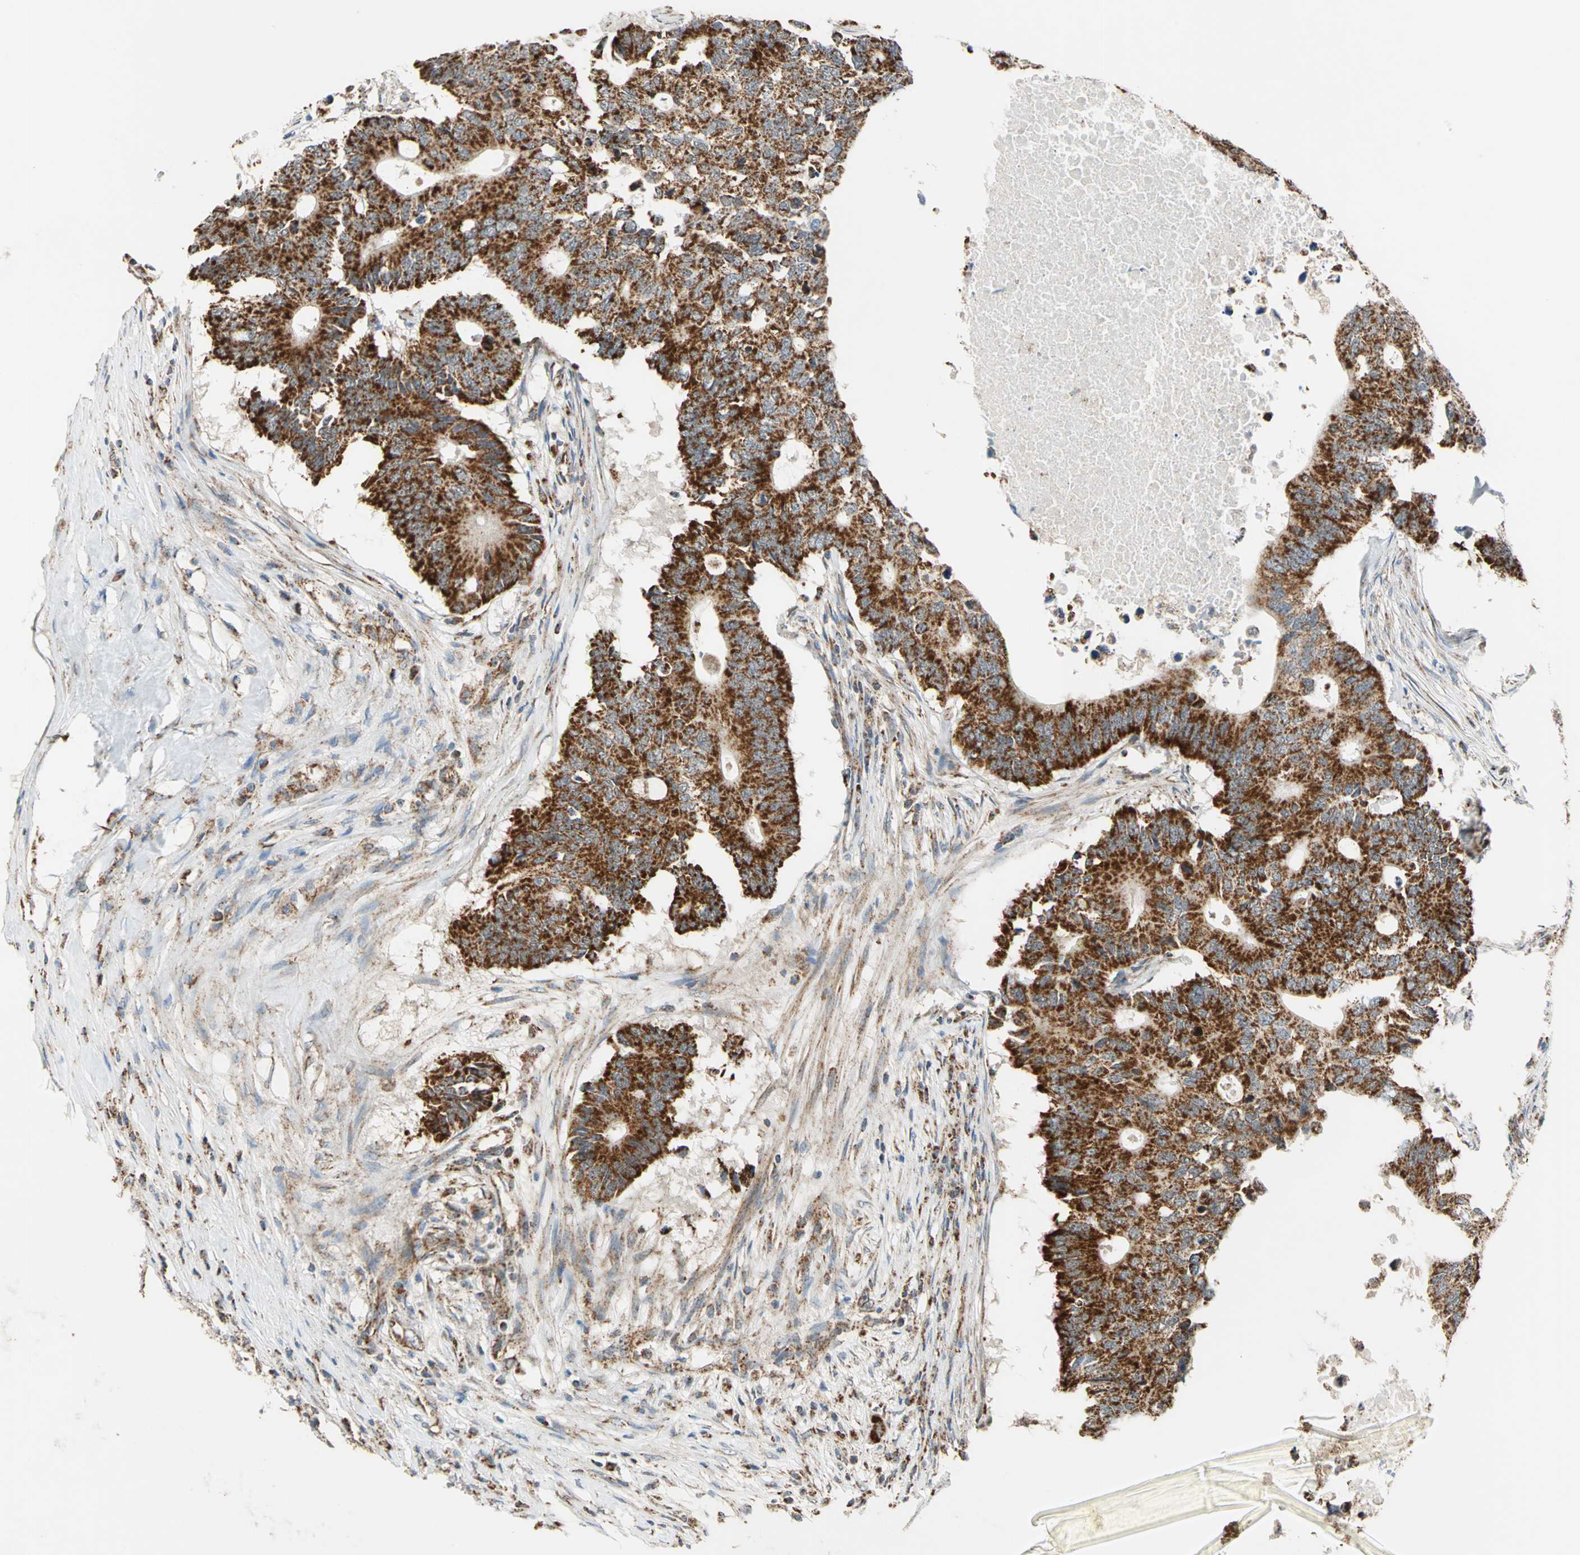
{"staining": {"intensity": "strong", "quantity": ">75%", "location": "cytoplasmic/membranous"}, "tissue": "colorectal cancer", "cell_type": "Tumor cells", "image_type": "cancer", "snomed": [{"axis": "morphology", "description": "Adenocarcinoma, NOS"}, {"axis": "topography", "description": "Colon"}], "caption": "Colorectal adenocarcinoma was stained to show a protein in brown. There is high levels of strong cytoplasmic/membranous expression in approximately >75% of tumor cells.", "gene": "MRPS22", "patient": {"sex": "male", "age": 71}}